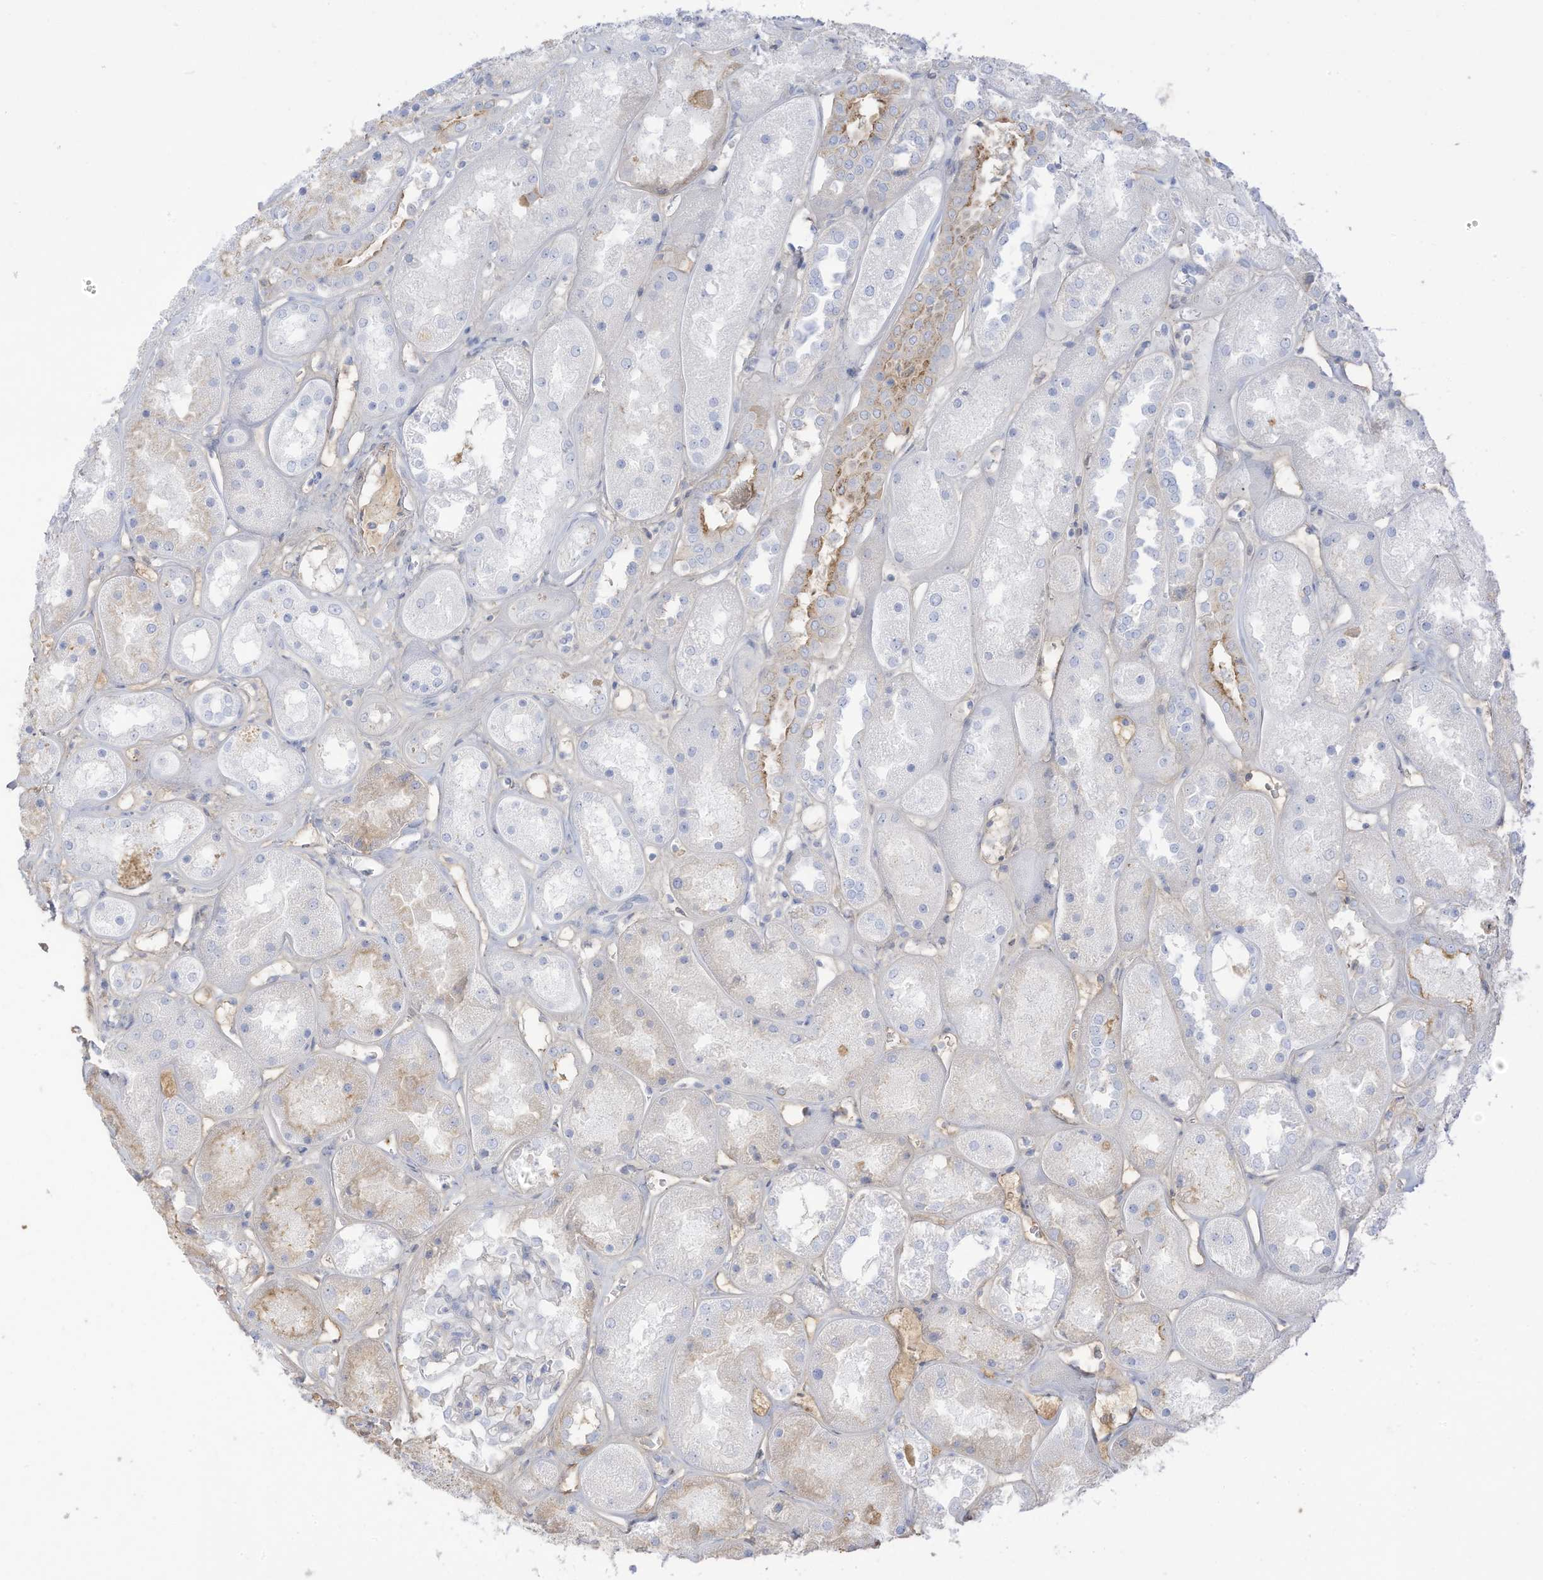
{"staining": {"intensity": "negative", "quantity": "none", "location": "none"}, "tissue": "kidney", "cell_type": "Cells in glomeruli", "image_type": "normal", "snomed": [{"axis": "morphology", "description": "Normal tissue, NOS"}, {"axis": "topography", "description": "Kidney"}], "caption": "Cells in glomeruli are negative for brown protein staining in unremarkable kidney. (DAB (3,3'-diaminobenzidine) immunohistochemistry with hematoxylin counter stain).", "gene": "HSD17B13", "patient": {"sex": "male", "age": 70}}